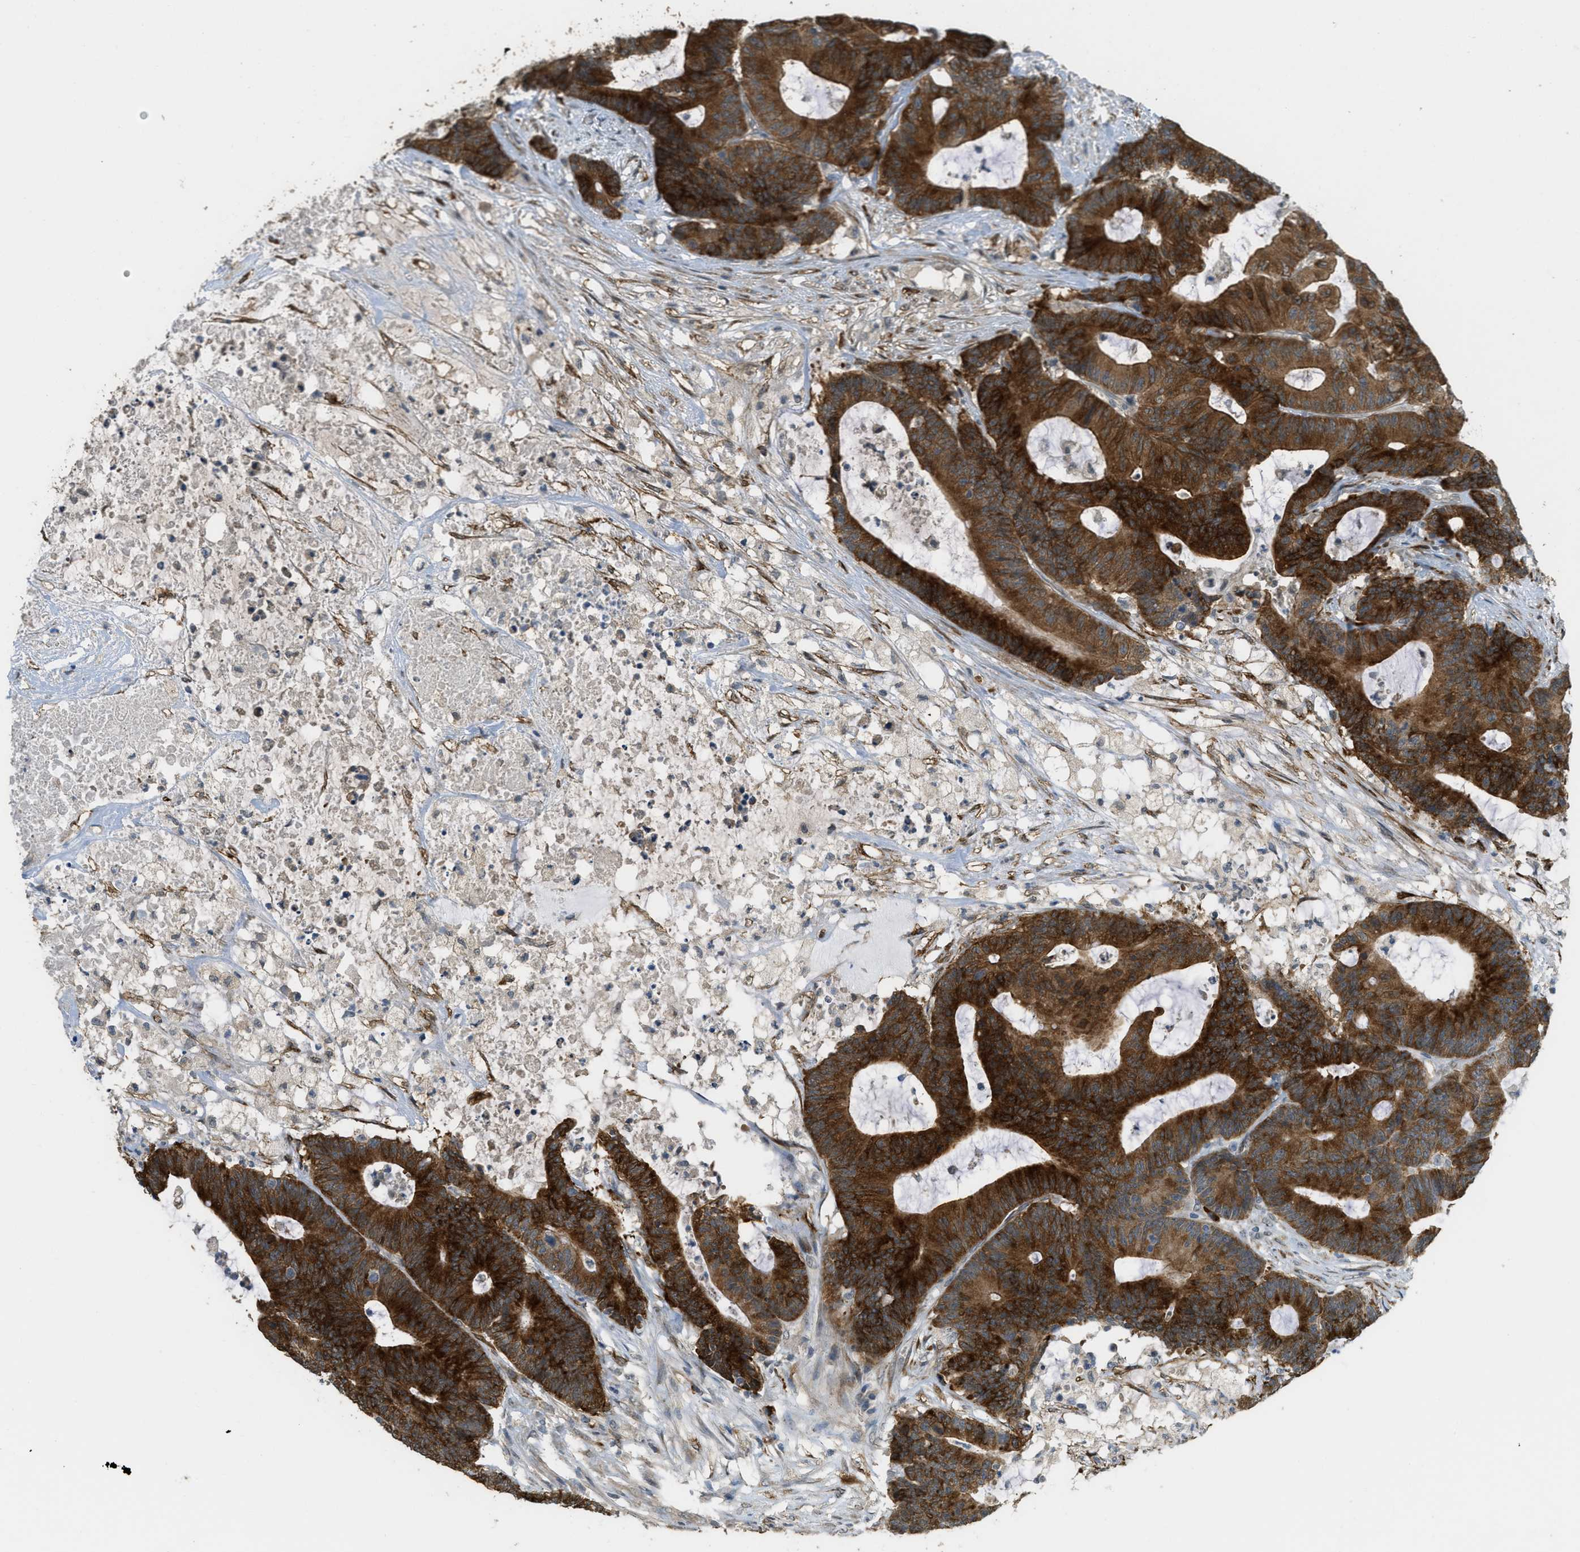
{"staining": {"intensity": "strong", "quantity": ">75%", "location": "cytoplasmic/membranous"}, "tissue": "colorectal cancer", "cell_type": "Tumor cells", "image_type": "cancer", "snomed": [{"axis": "morphology", "description": "Adenocarcinoma, NOS"}, {"axis": "topography", "description": "Colon"}], "caption": "The histopathology image demonstrates staining of colorectal adenocarcinoma, revealing strong cytoplasmic/membranous protein staining (brown color) within tumor cells. Nuclei are stained in blue.", "gene": "IGF2BP2", "patient": {"sex": "female", "age": 84}}